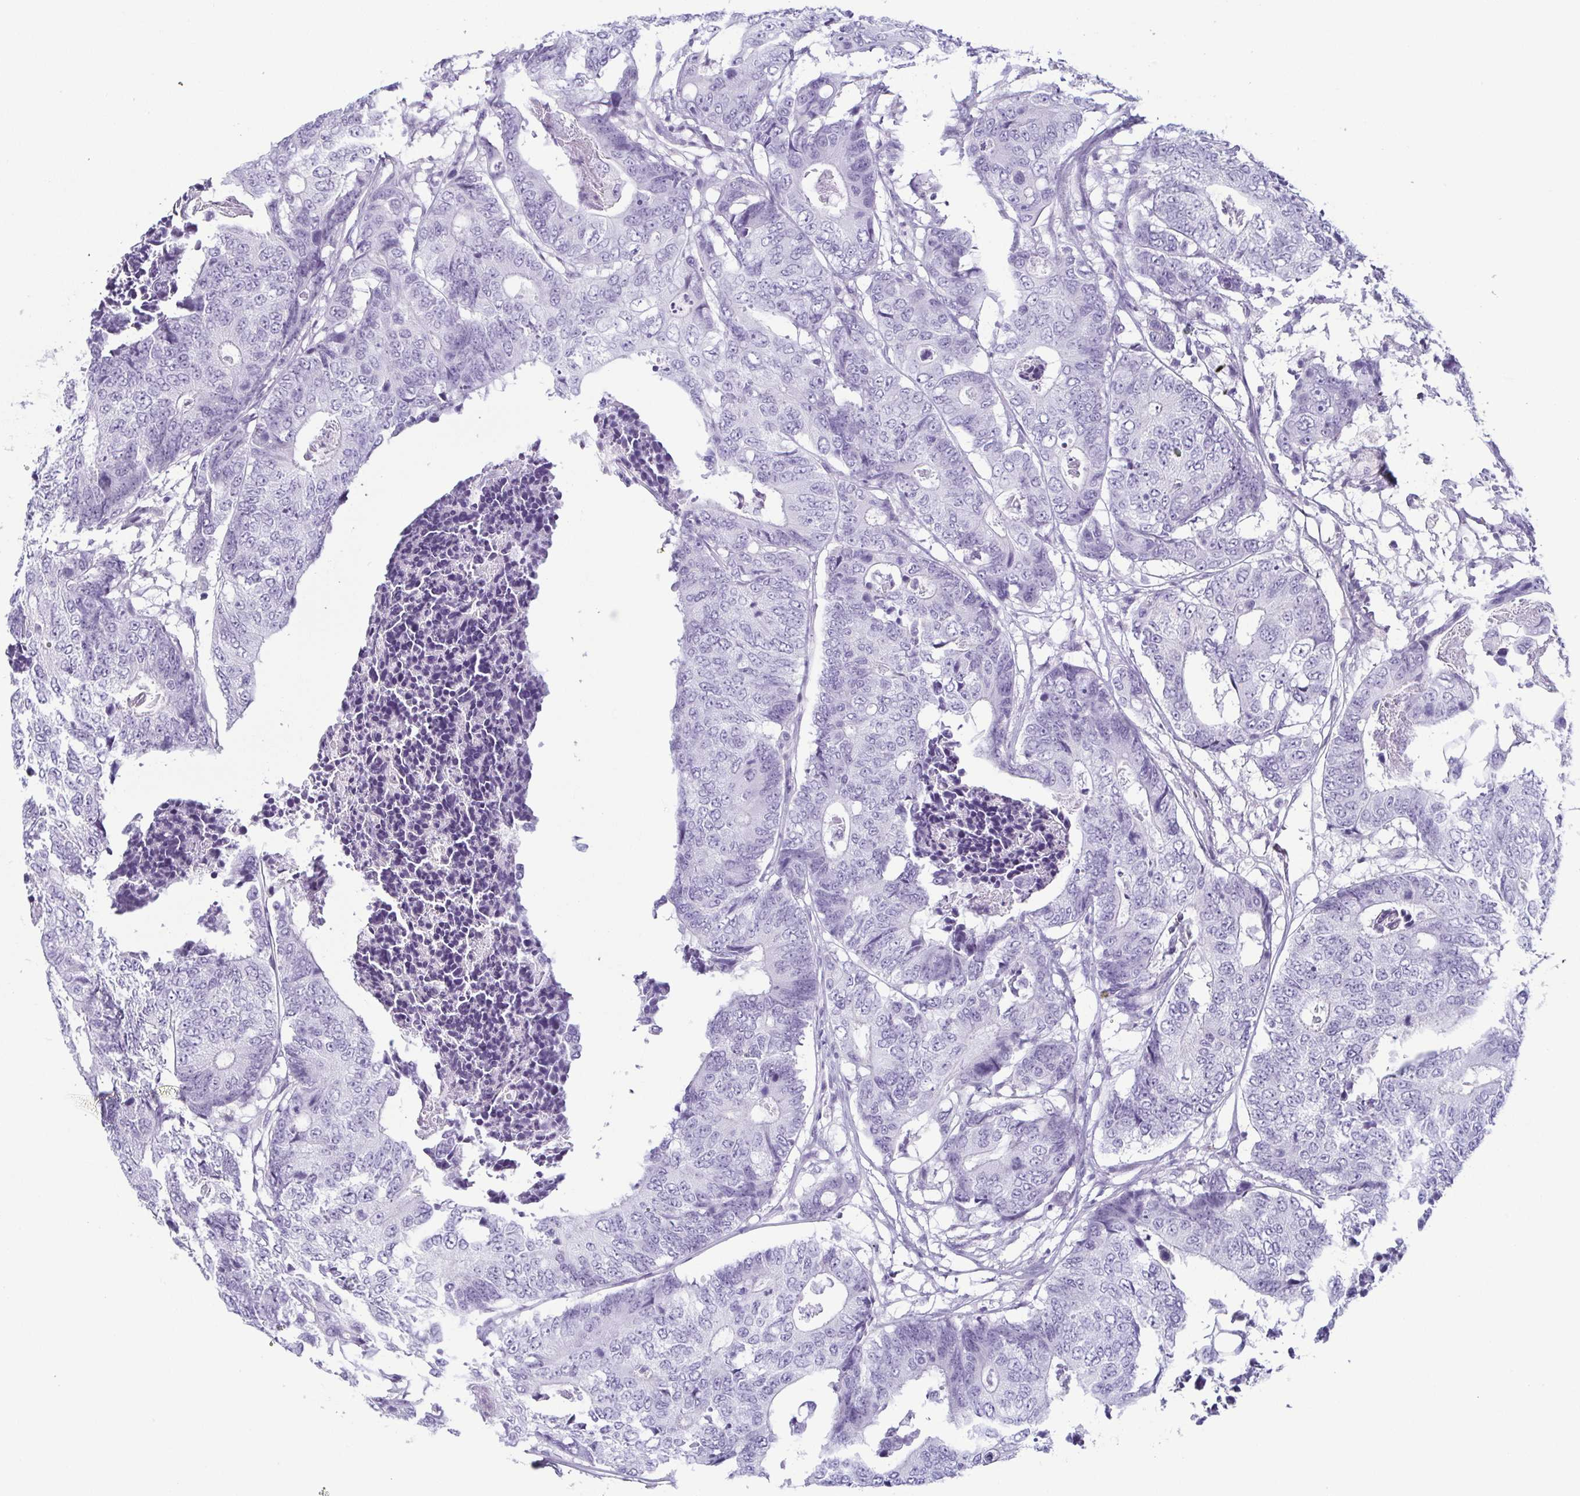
{"staining": {"intensity": "negative", "quantity": "none", "location": "none"}, "tissue": "colorectal cancer", "cell_type": "Tumor cells", "image_type": "cancer", "snomed": [{"axis": "morphology", "description": "Adenocarcinoma, NOS"}, {"axis": "topography", "description": "Colon"}], "caption": "This photomicrograph is of colorectal cancer (adenocarcinoma) stained with immunohistochemistry (IHC) to label a protein in brown with the nuclei are counter-stained blue. There is no expression in tumor cells. (IHC, brightfield microscopy, high magnification).", "gene": "KRT78", "patient": {"sex": "female", "age": 48}}